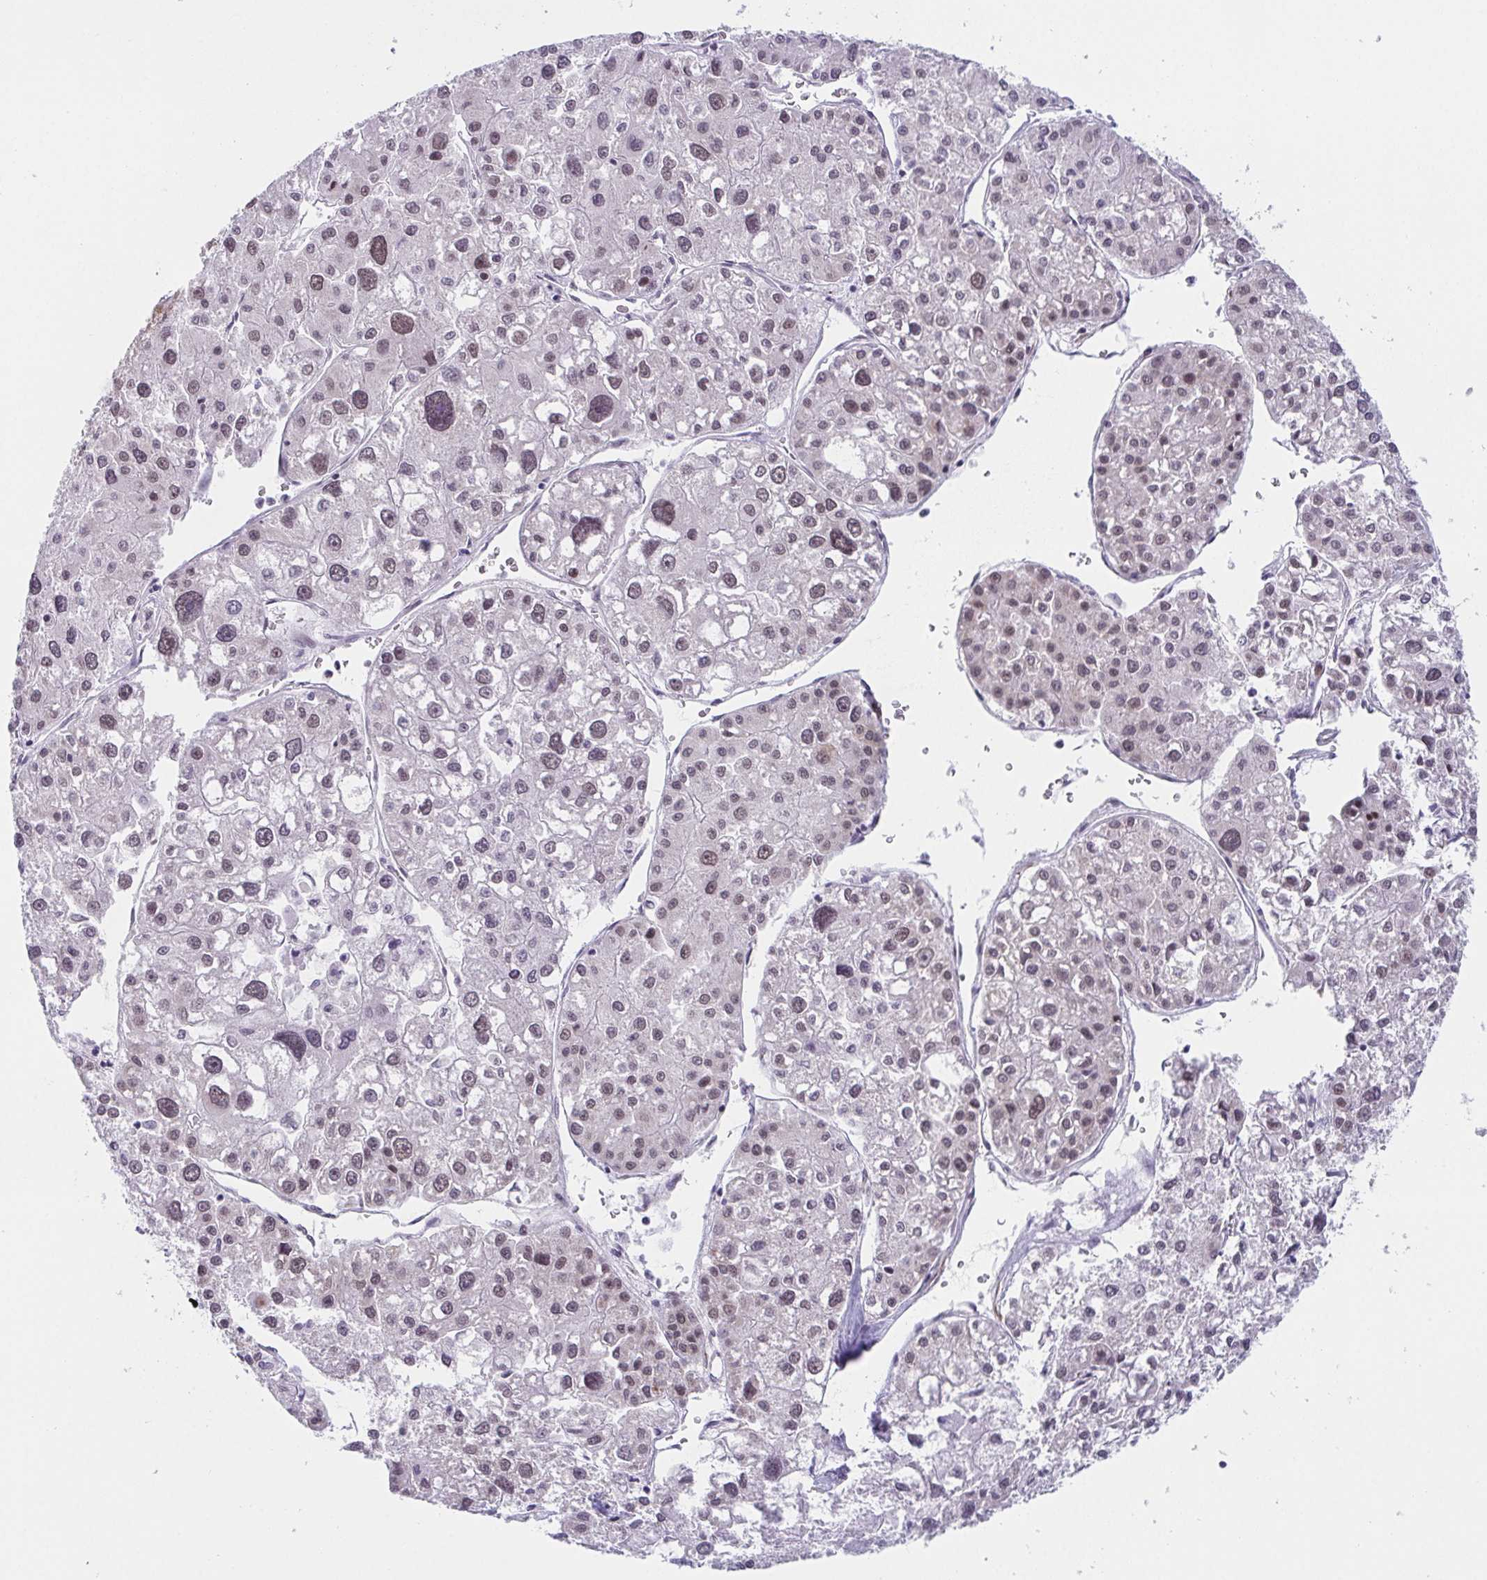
{"staining": {"intensity": "moderate", "quantity": ">75%", "location": "nuclear"}, "tissue": "liver cancer", "cell_type": "Tumor cells", "image_type": "cancer", "snomed": [{"axis": "morphology", "description": "Carcinoma, Hepatocellular, NOS"}, {"axis": "topography", "description": "Liver"}], "caption": "Immunohistochemical staining of liver cancer exhibits moderate nuclear protein expression in about >75% of tumor cells.", "gene": "WDR72", "patient": {"sex": "male", "age": 73}}